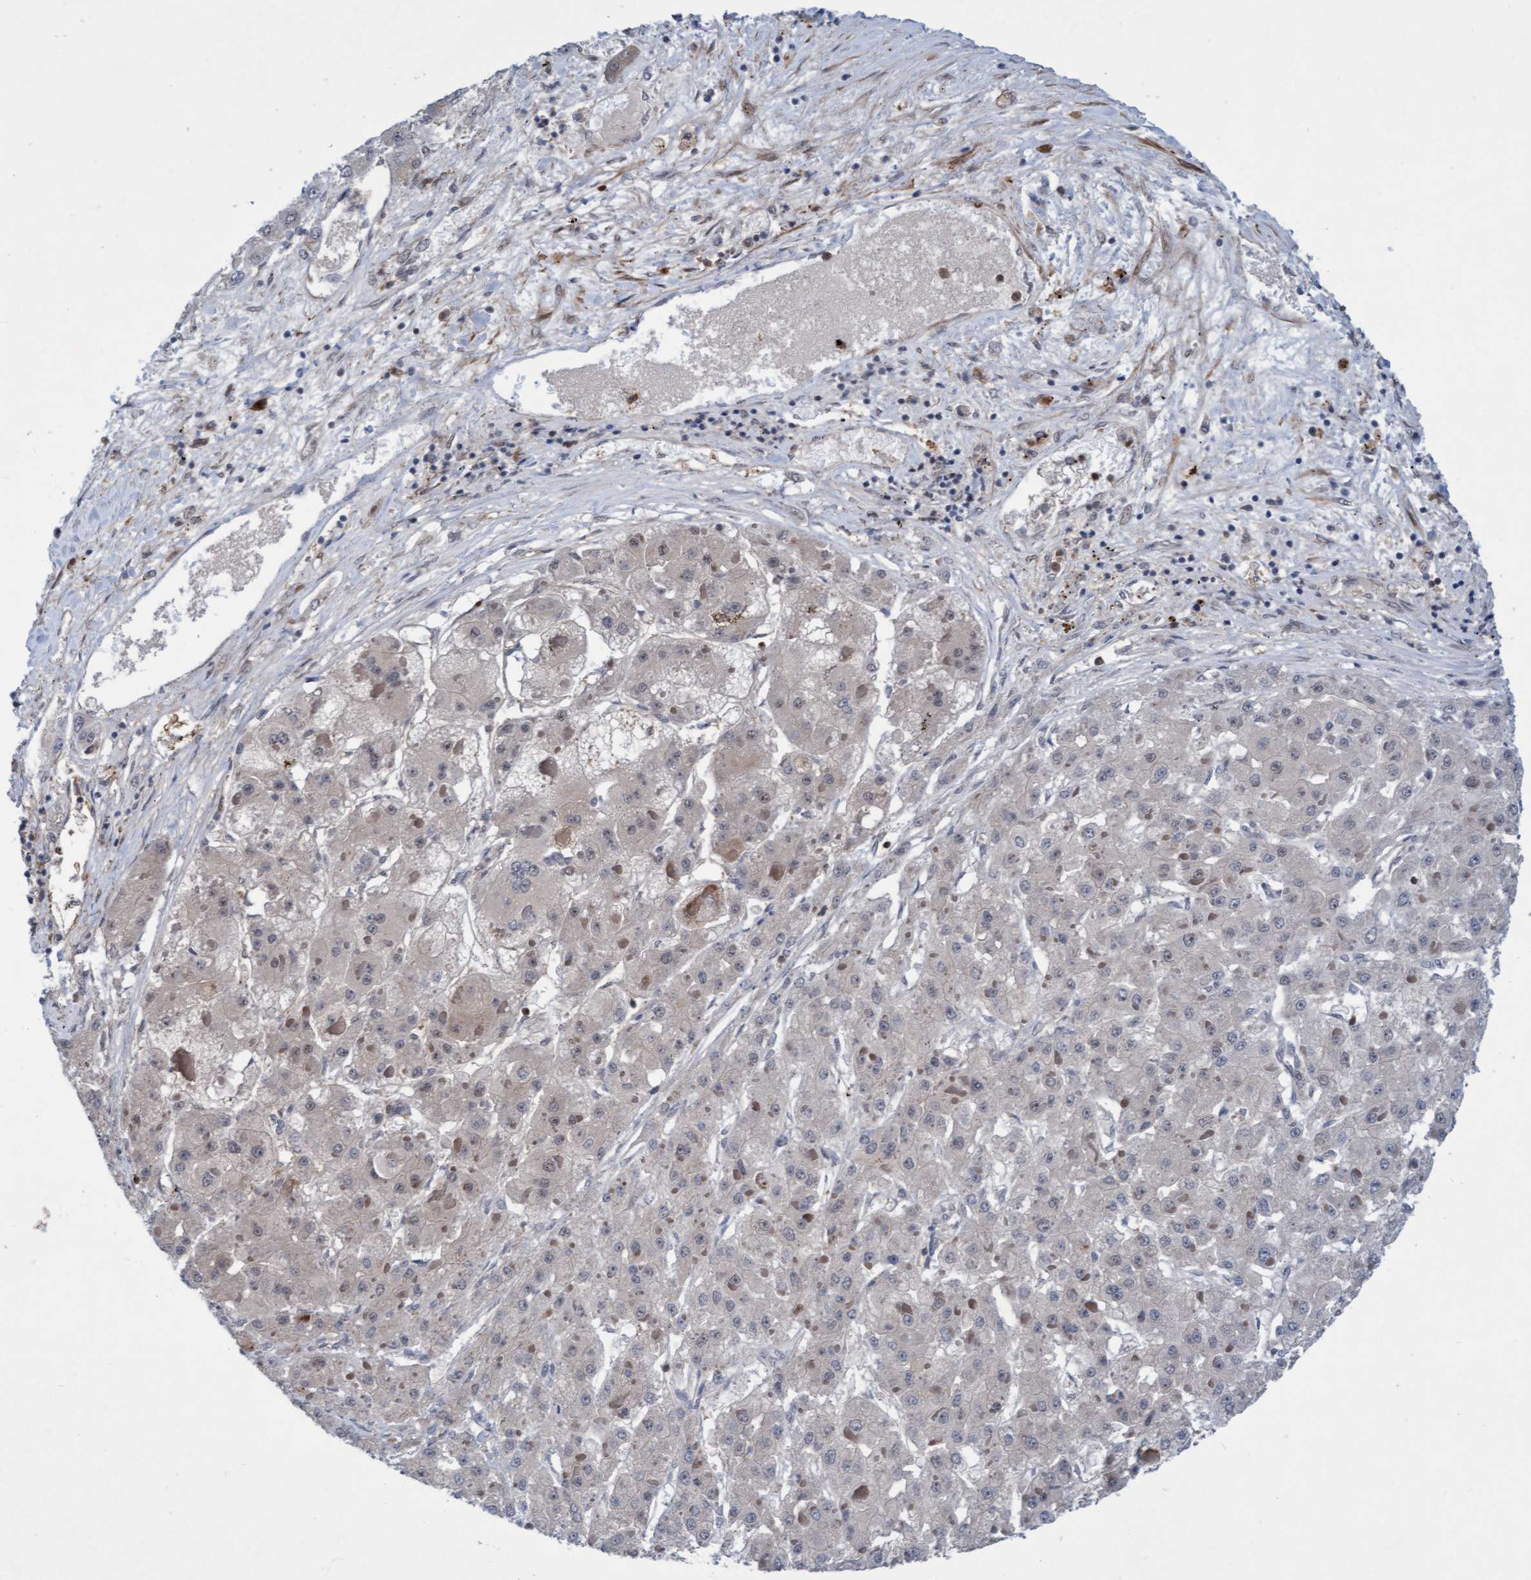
{"staining": {"intensity": "weak", "quantity": "<25%", "location": "cytoplasmic/membranous"}, "tissue": "liver cancer", "cell_type": "Tumor cells", "image_type": "cancer", "snomed": [{"axis": "morphology", "description": "Carcinoma, Hepatocellular, NOS"}, {"axis": "topography", "description": "Liver"}], "caption": "A photomicrograph of human liver hepatocellular carcinoma is negative for staining in tumor cells.", "gene": "RAP1GAP2", "patient": {"sex": "female", "age": 73}}